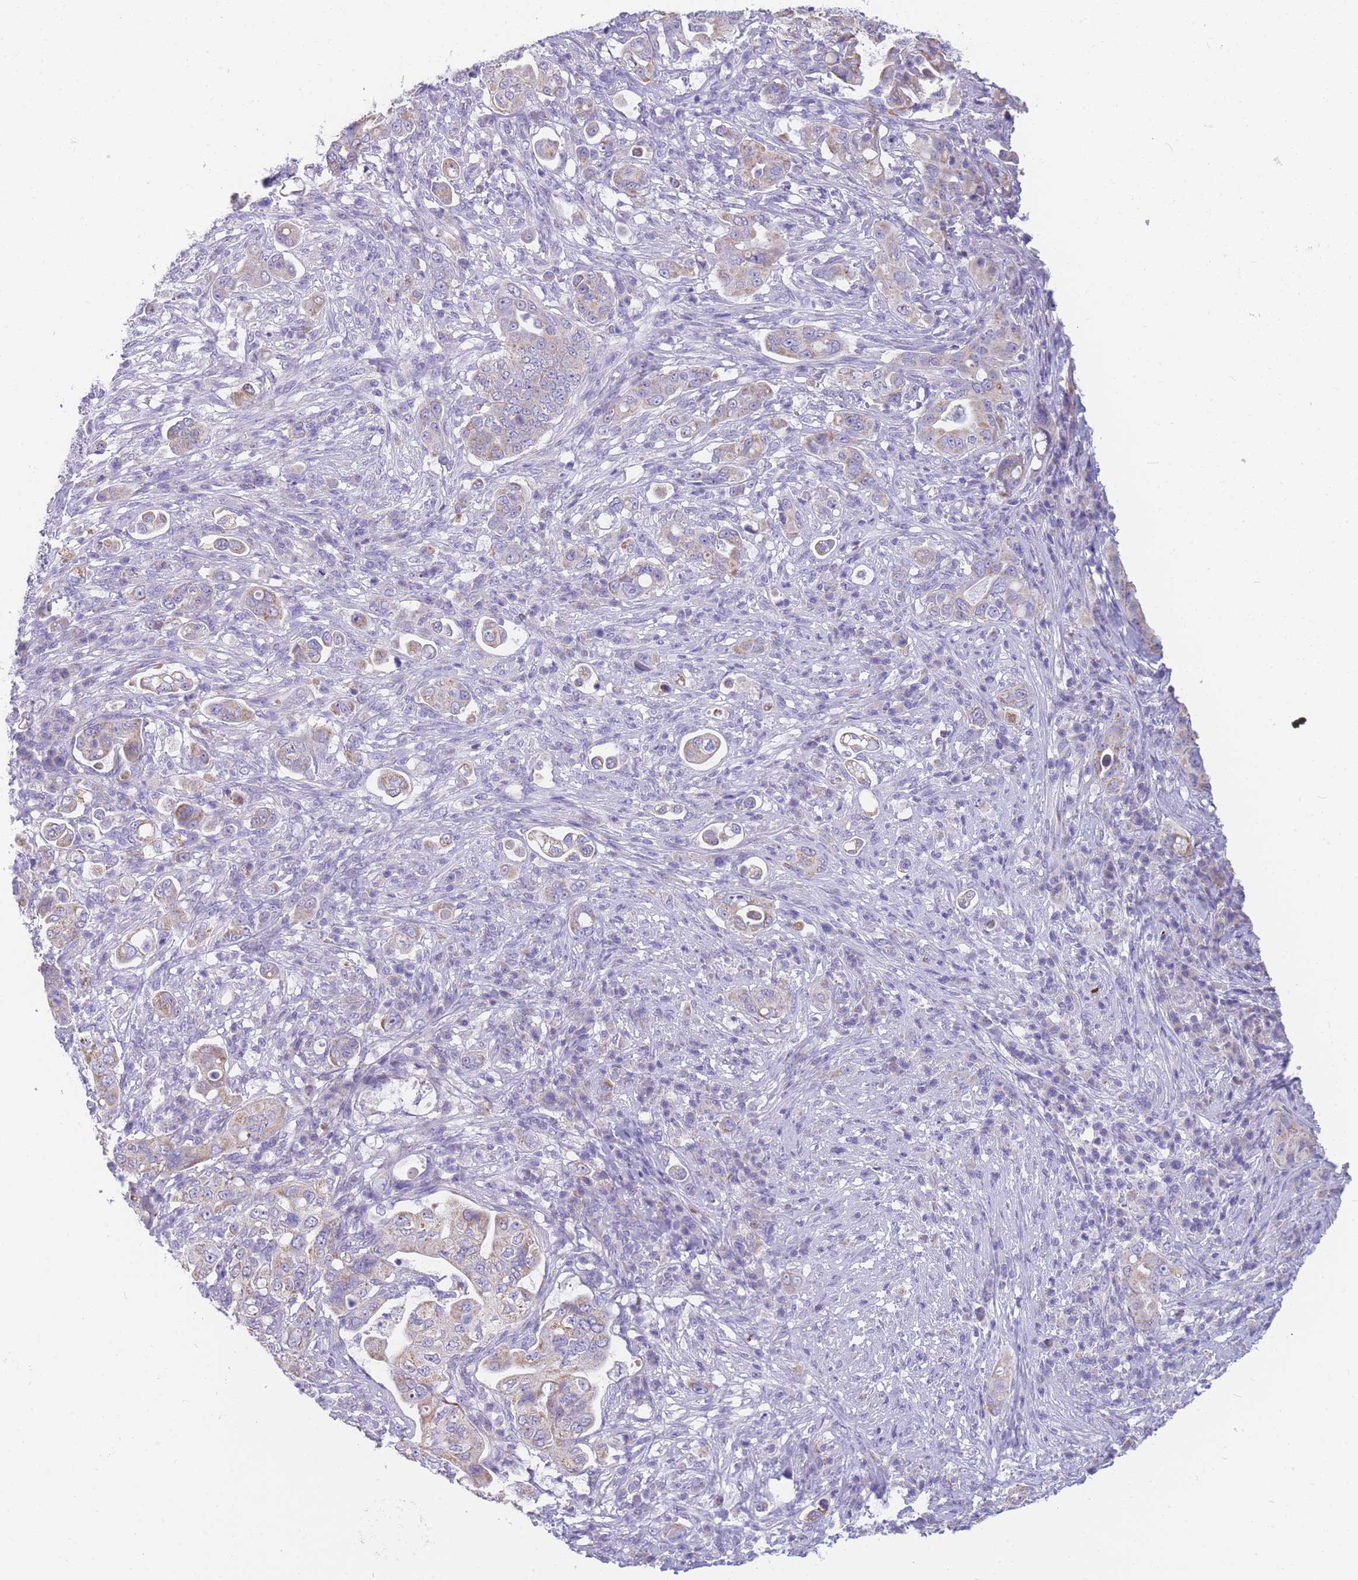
{"staining": {"intensity": "negative", "quantity": "none", "location": "none"}, "tissue": "pancreatic cancer", "cell_type": "Tumor cells", "image_type": "cancer", "snomed": [{"axis": "morphology", "description": "Normal tissue, NOS"}, {"axis": "morphology", "description": "Adenocarcinoma, NOS"}, {"axis": "topography", "description": "Lymph node"}, {"axis": "topography", "description": "Pancreas"}], "caption": "An immunohistochemistry histopathology image of pancreatic cancer (adenocarcinoma) is shown. There is no staining in tumor cells of pancreatic cancer (adenocarcinoma).", "gene": "DHRS11", "patient": {"sex": "female", "age": 67}}